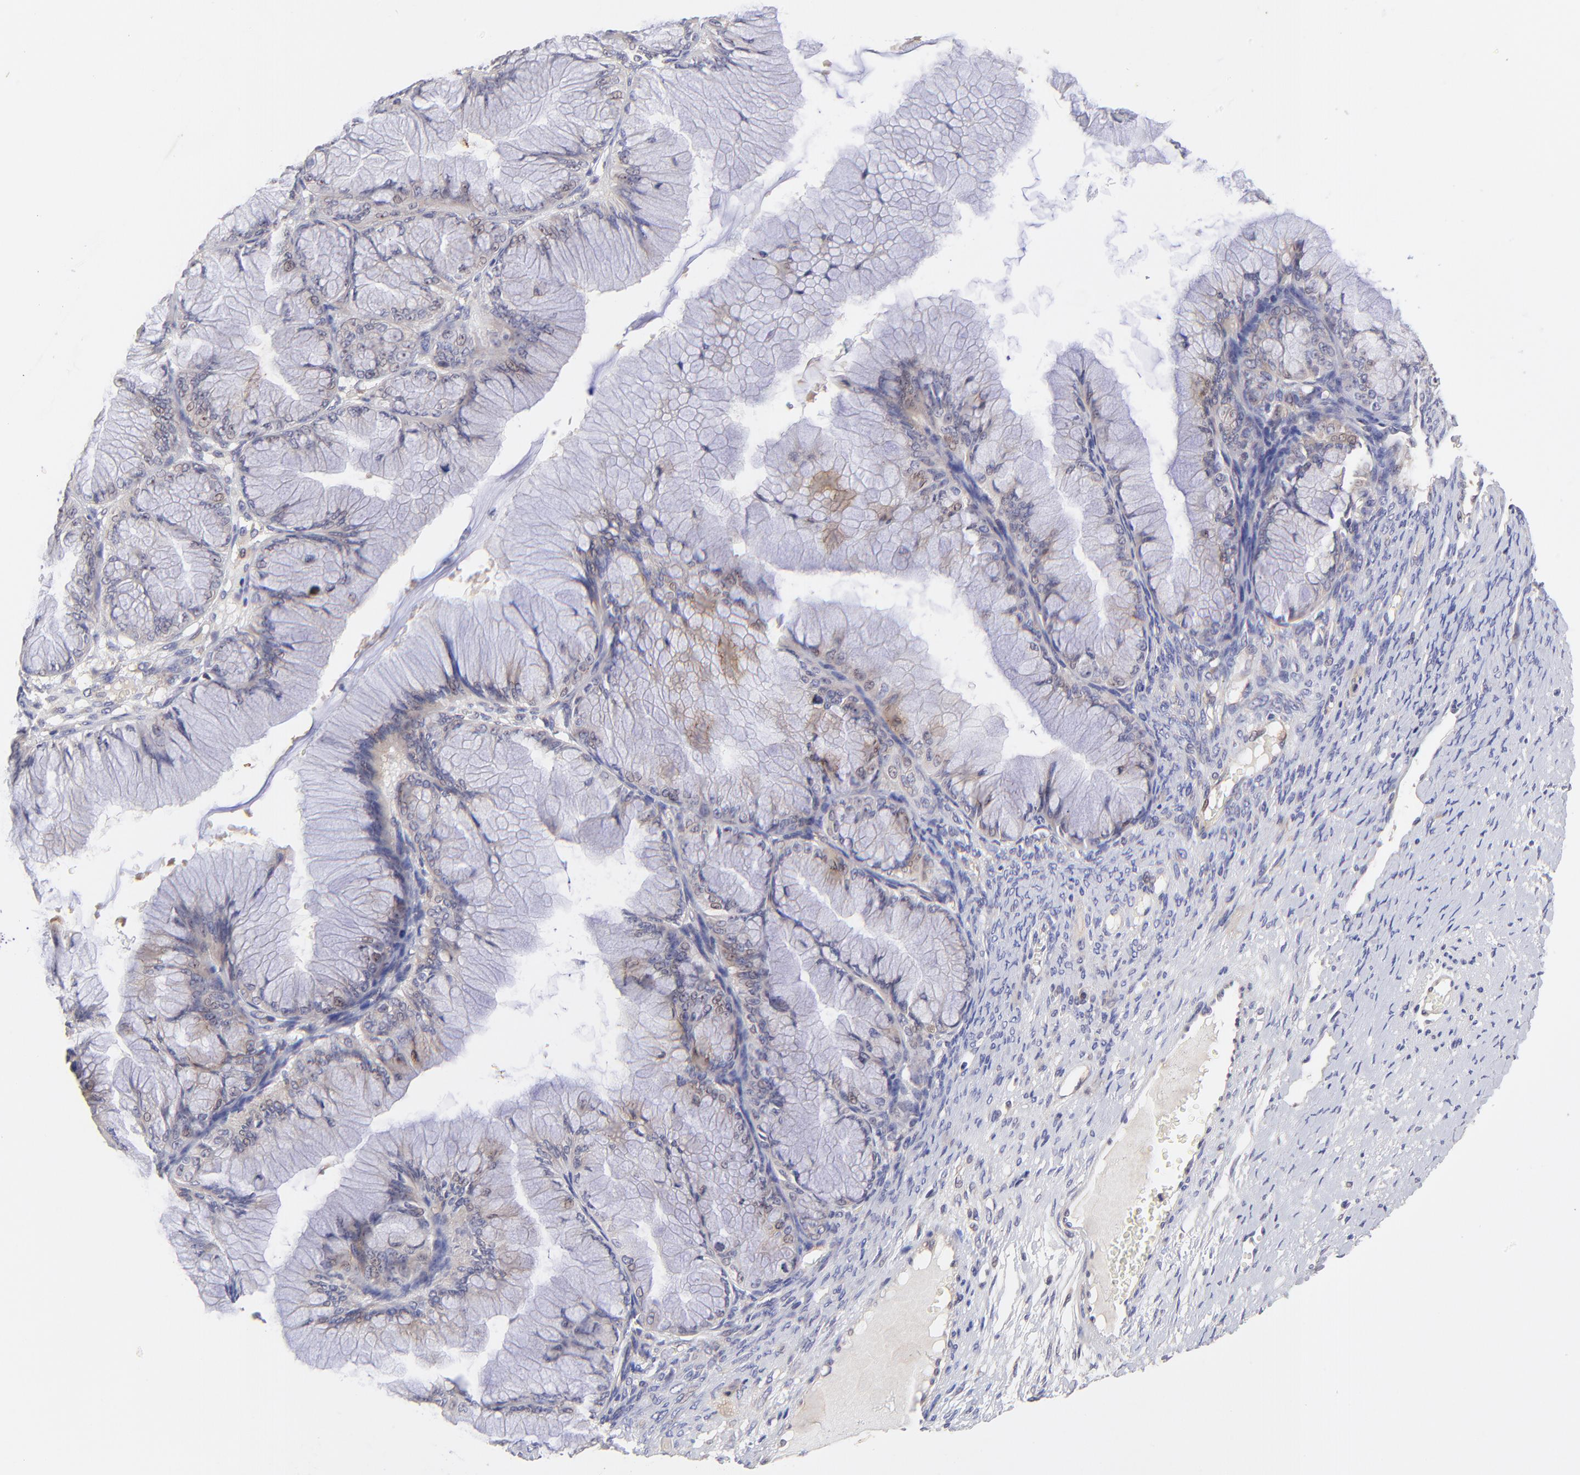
{"staining": {"intensity": "weak", "quantity": "<25%", "location": "cytoplasmic/membranous"}, "tissue": "ovarian cancer", "cell_type": "Tumor cells", "image_type": "cancer", "snomed": [{"axis": "morphology", "description": "Cystadenocarcinoma, mucinous, NOS"}, {"axis": "topography", "description": "Ovary"}], "caption": "A micrograph of ovarian mucinous cystadenocarcinoma stained for a protein shows no brown staining in tumor cells.", "gene": "TNRC6B", "patient": {"sex": "female", "age": 63}}